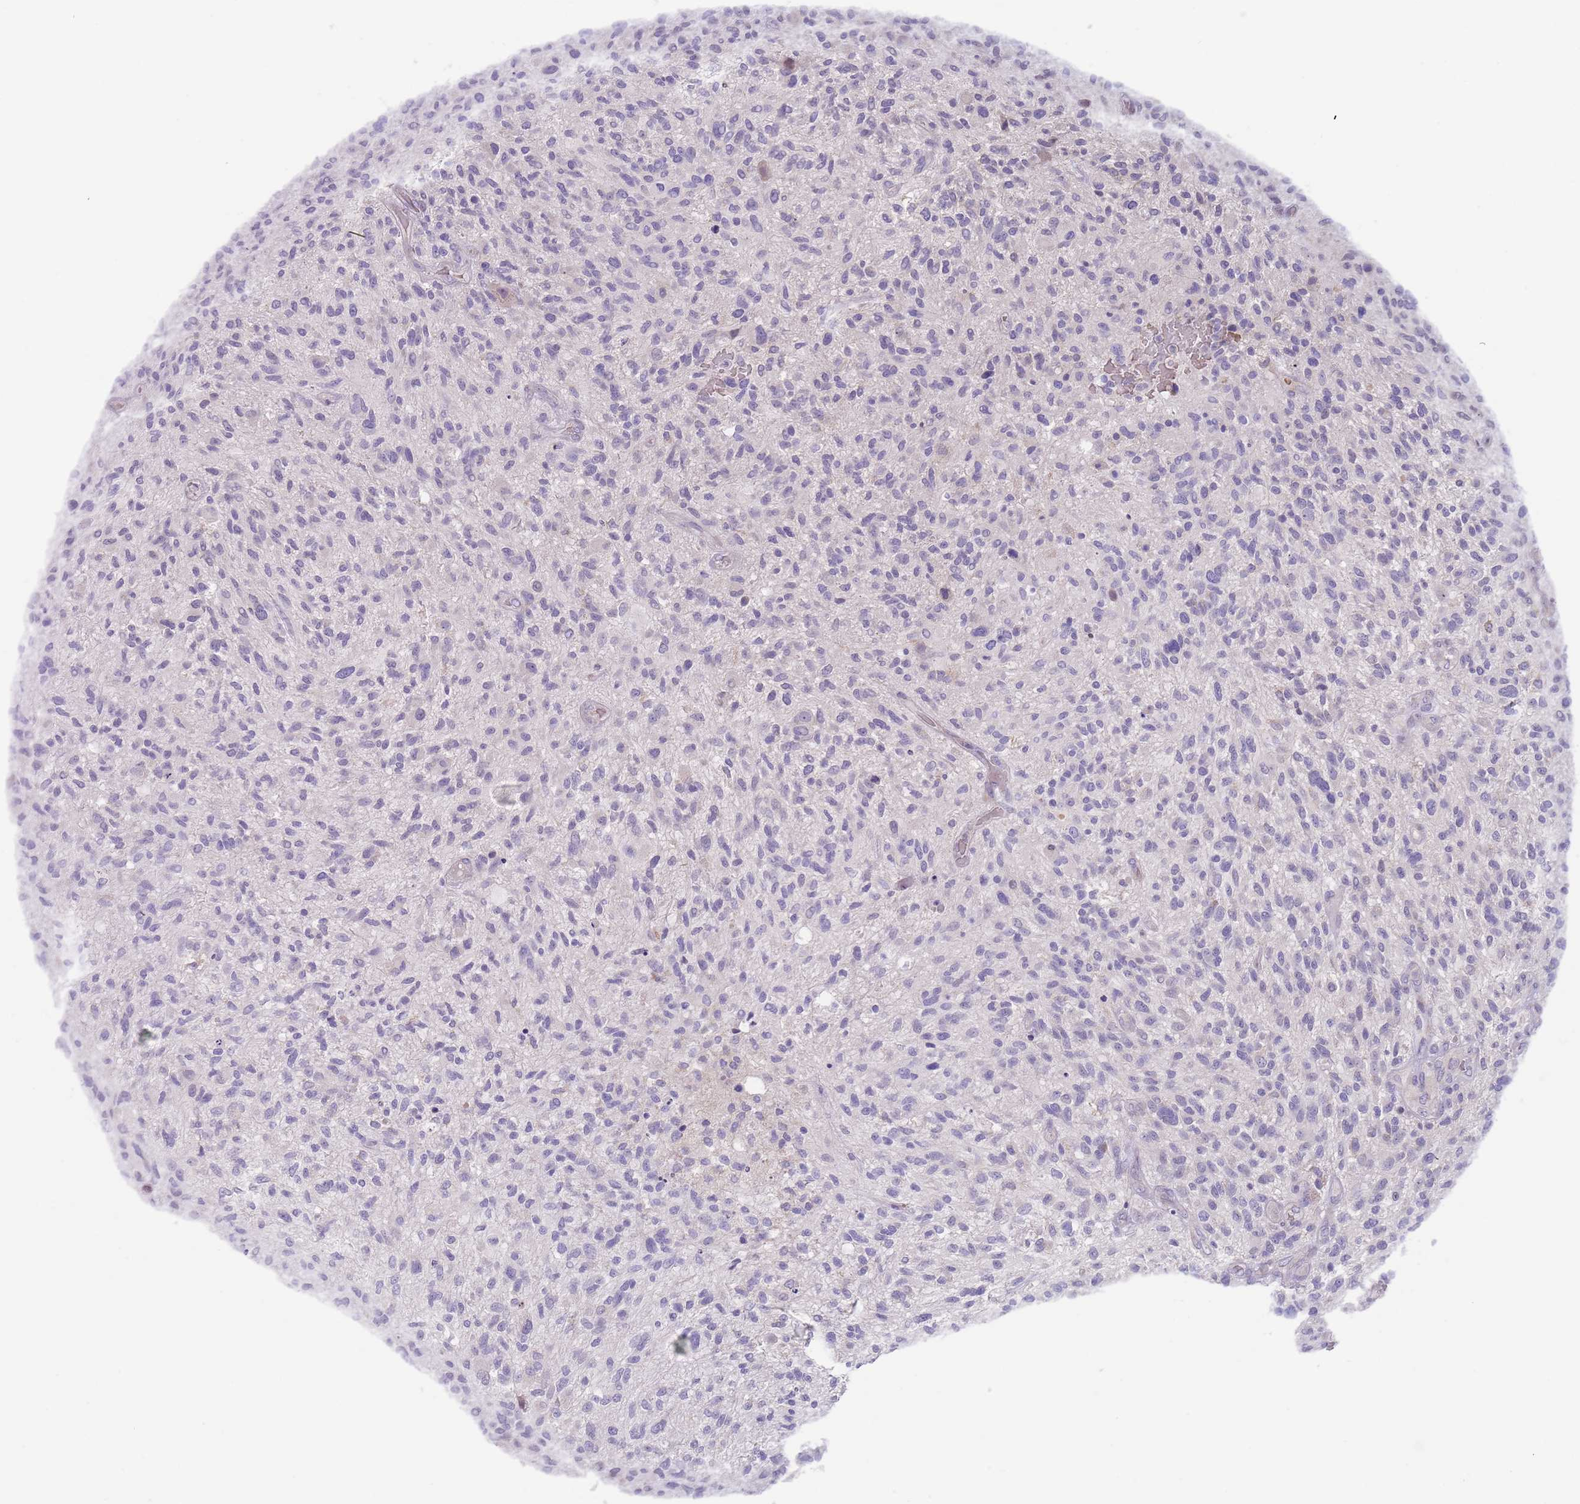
{"staining": {"intensity": "negative", "quantity": "none", "location": "none"}, "tissue": "glioma", "cell_type": "Tumor cells", "image_type": "cancer", "snomed": [{"axis": "morphology", "description": "Glioma, malignant, High grade"}, {"axis": "topography", "description": "Brain"}], "caption": "A histopathology image of human glioma is negative for staining in tumor cells. (DAB (3,3'-diaminobenzidine) immunohistochemistry visualized using brightfield microscopy, high magnification).", "gene": "PRAC1", "patient": {"sex": "male", "age": 47}}